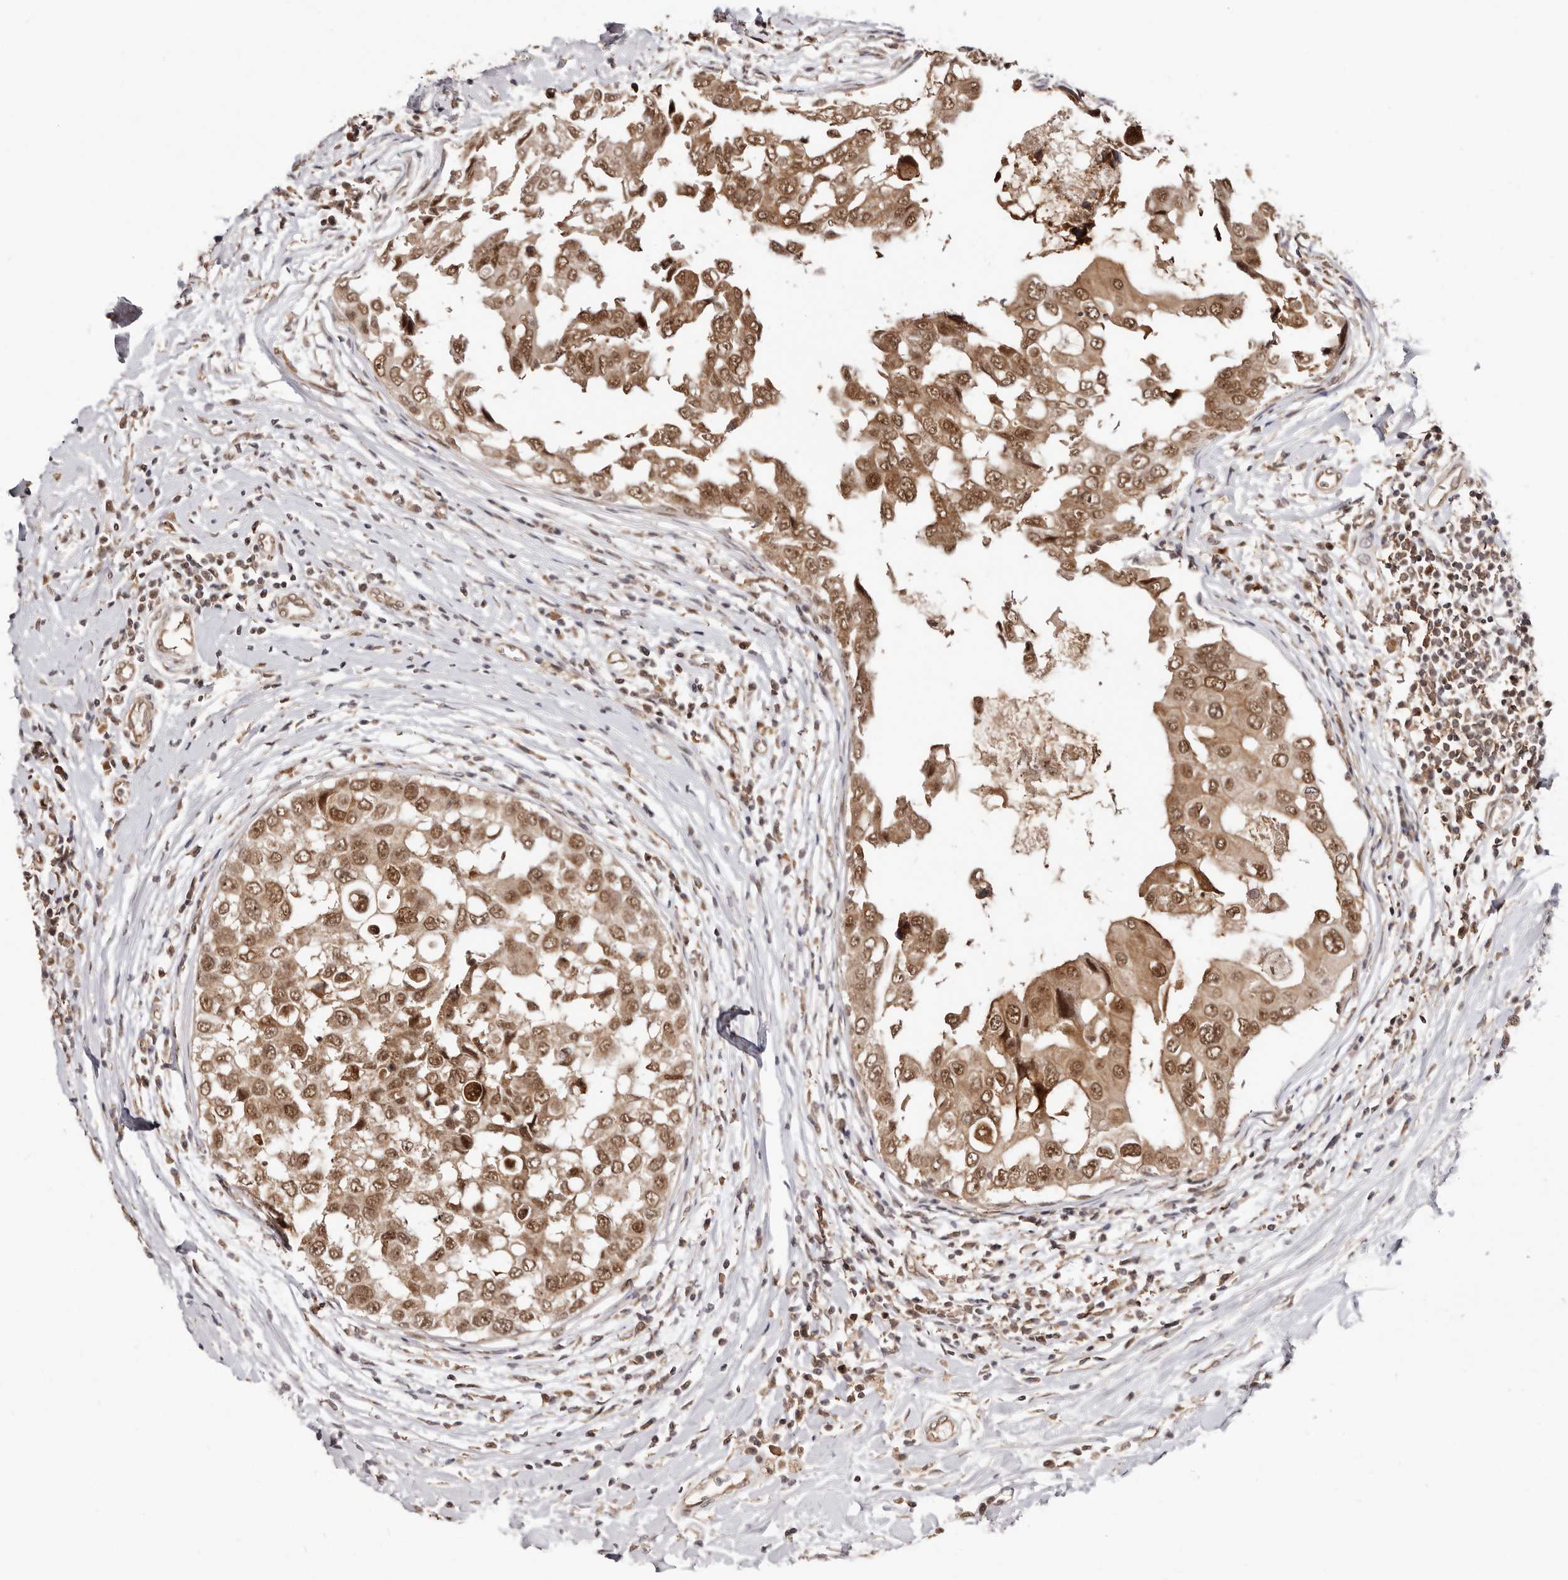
{"staining": {"intensity": "moderate", "quantity": ">75%", "location": "cytoplasmic/membranous,nuclear"}, "tissue": "breast cancer", "cell_type": "Tumor cells", "image_type": "cancer", "snomed": [{"axis": "morphology", "description": "Duct carcinoma"}, {"axis": "topography", "description": "Breast"}], "caption": "Intraductal carcinoma (breast) tissue shows moderate cytoplasmic/membranous and nuclear staining in approximately >75% of tumor cells Immunohistochemistry (ihc) stains the protein of interest in brown and the nuclei are stained blue.", "gene": "MED8", "patient": {"sex": "female", "age": 27}}